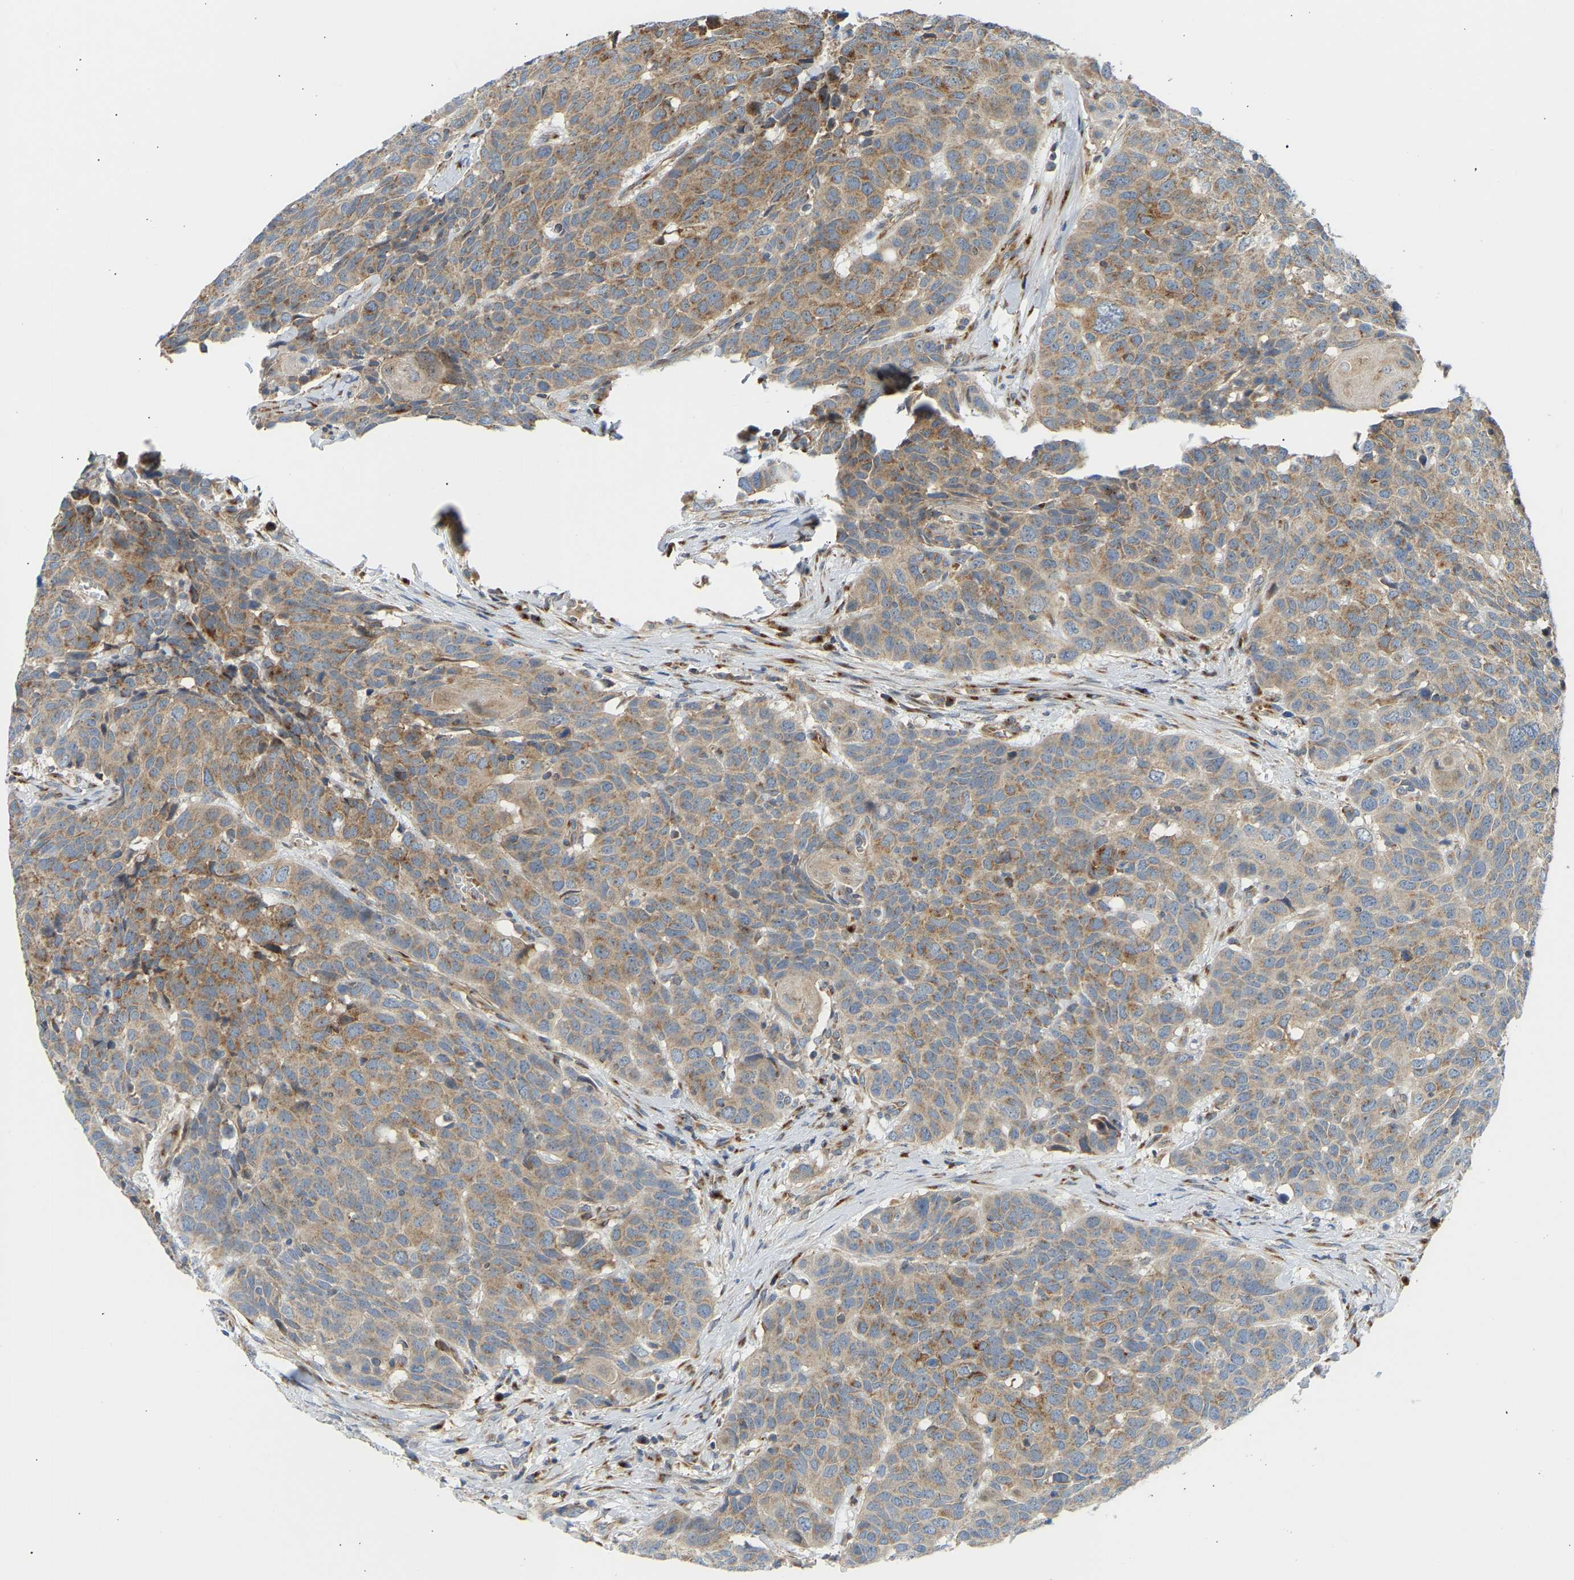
{"staining": {"intensity": "moderate", "quantity": ">75%", "location": "cytoplasmic/membranous"}, "tissue": "head and neck cancer", "cell_type": "Tumor cells", "image_type": "cancer", "snomed": [{"axis": "morphology", "description": "Squamous cell carcinoma, NOS"}, {"axis": "topography", "description": "Head-Neck"}], "caption": "A micrograph showing moderate cytoplasmic/membranous expression in about >75% of tumor cells in squamous cell carcinoma (head and neck), as visualized by brown immunohistochemical staining.", "gene": "YIPF2", "patient": {"sex": "male", "age": 66}}